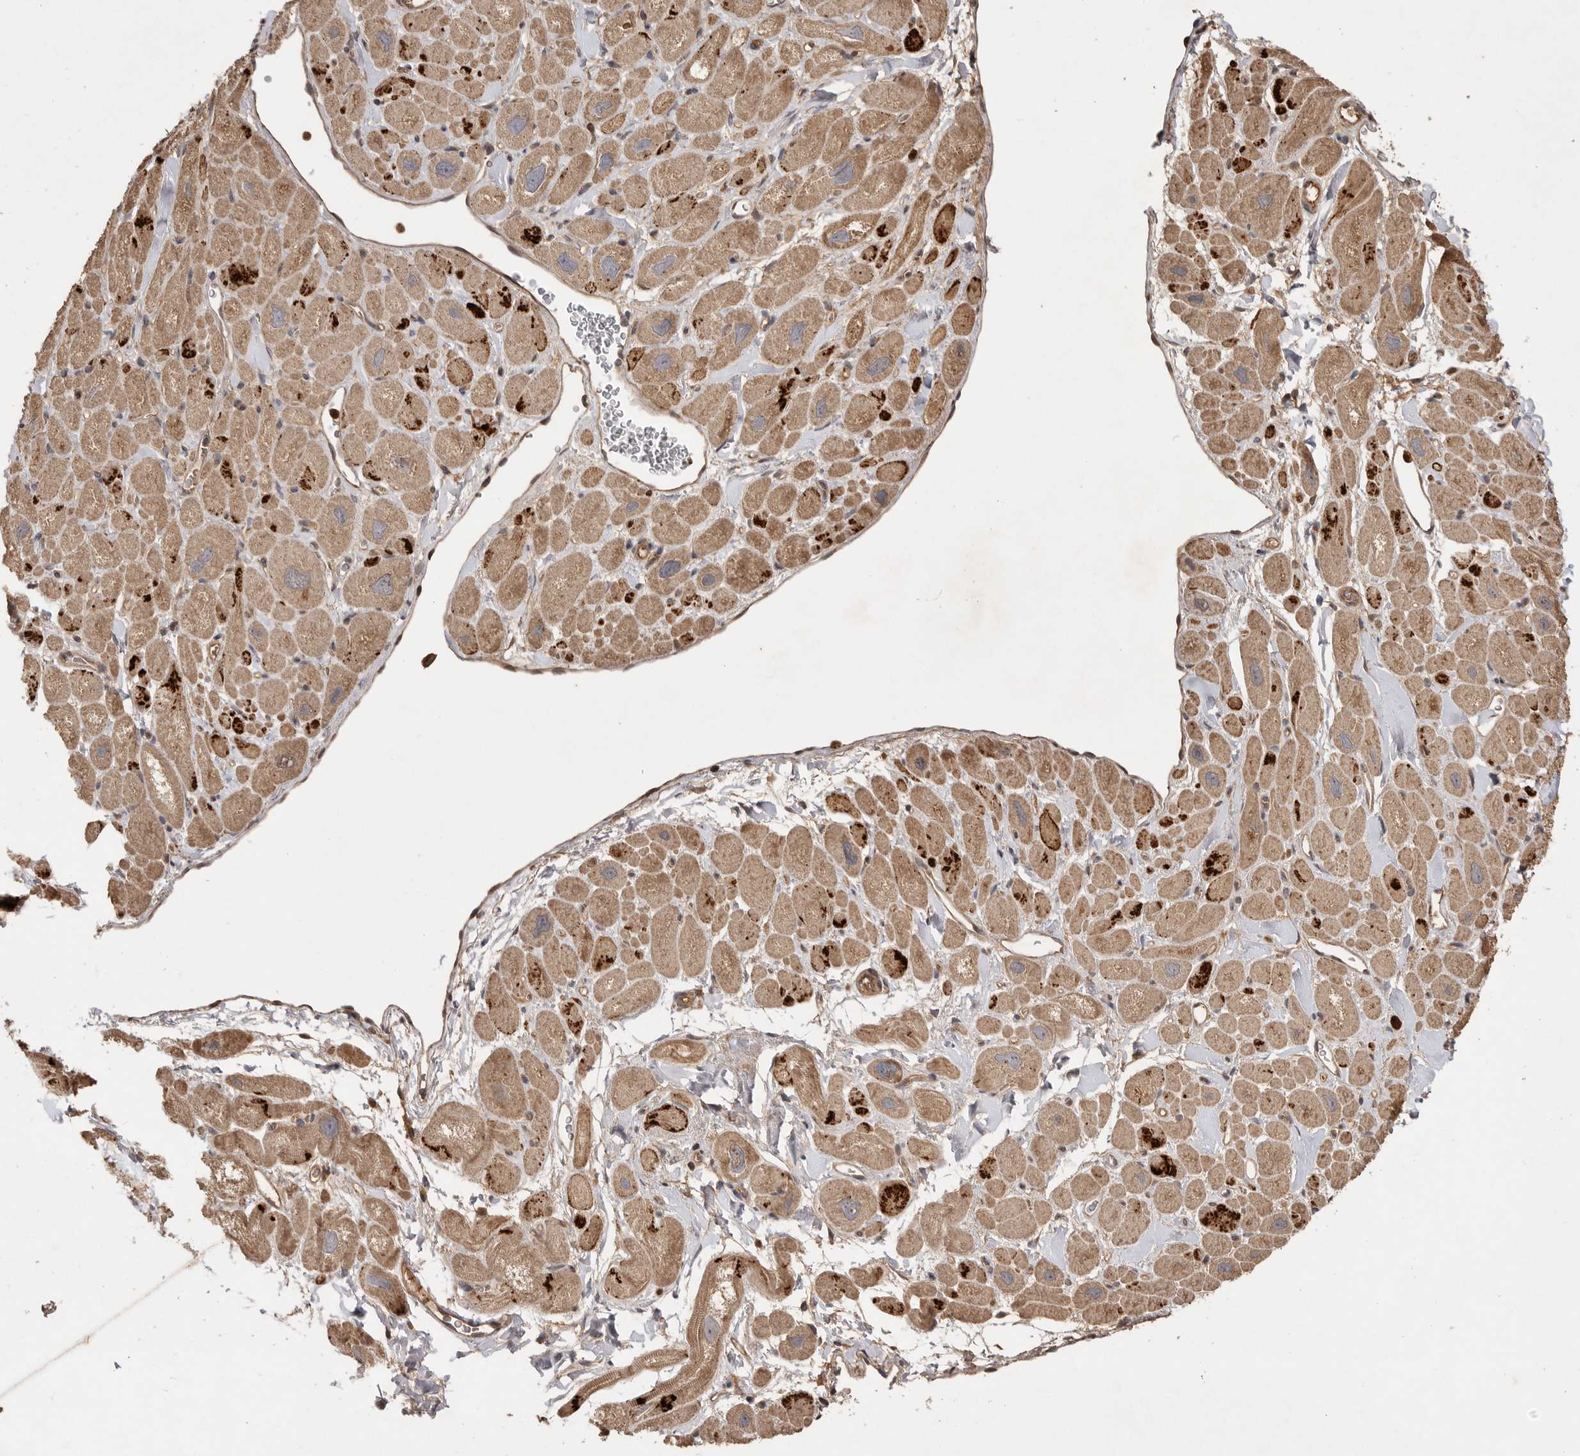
{"staining": {"intensity": "moderate", "quantity": "25%-75%", "location": "cytoplasmic/membranous"}, "tissue": "heart muscle", "cell_type": "Cardiomyocytes", "image_type": "normal", "snomed": [{"axis": "morphology", "description": "Normal tissue, NOS"}, {"axis": "topography", "description": "Heart"}], "caption": "A histopathology image showing moderate cytoplasmic/membranous staining in approximately 25%-75% of cardiomyocytes in unremarkable heart muscle, as visualized by brown immunohistochemical staining.", "gene": "VN1R4", "patient": {"sex": "male", "age": 49}}